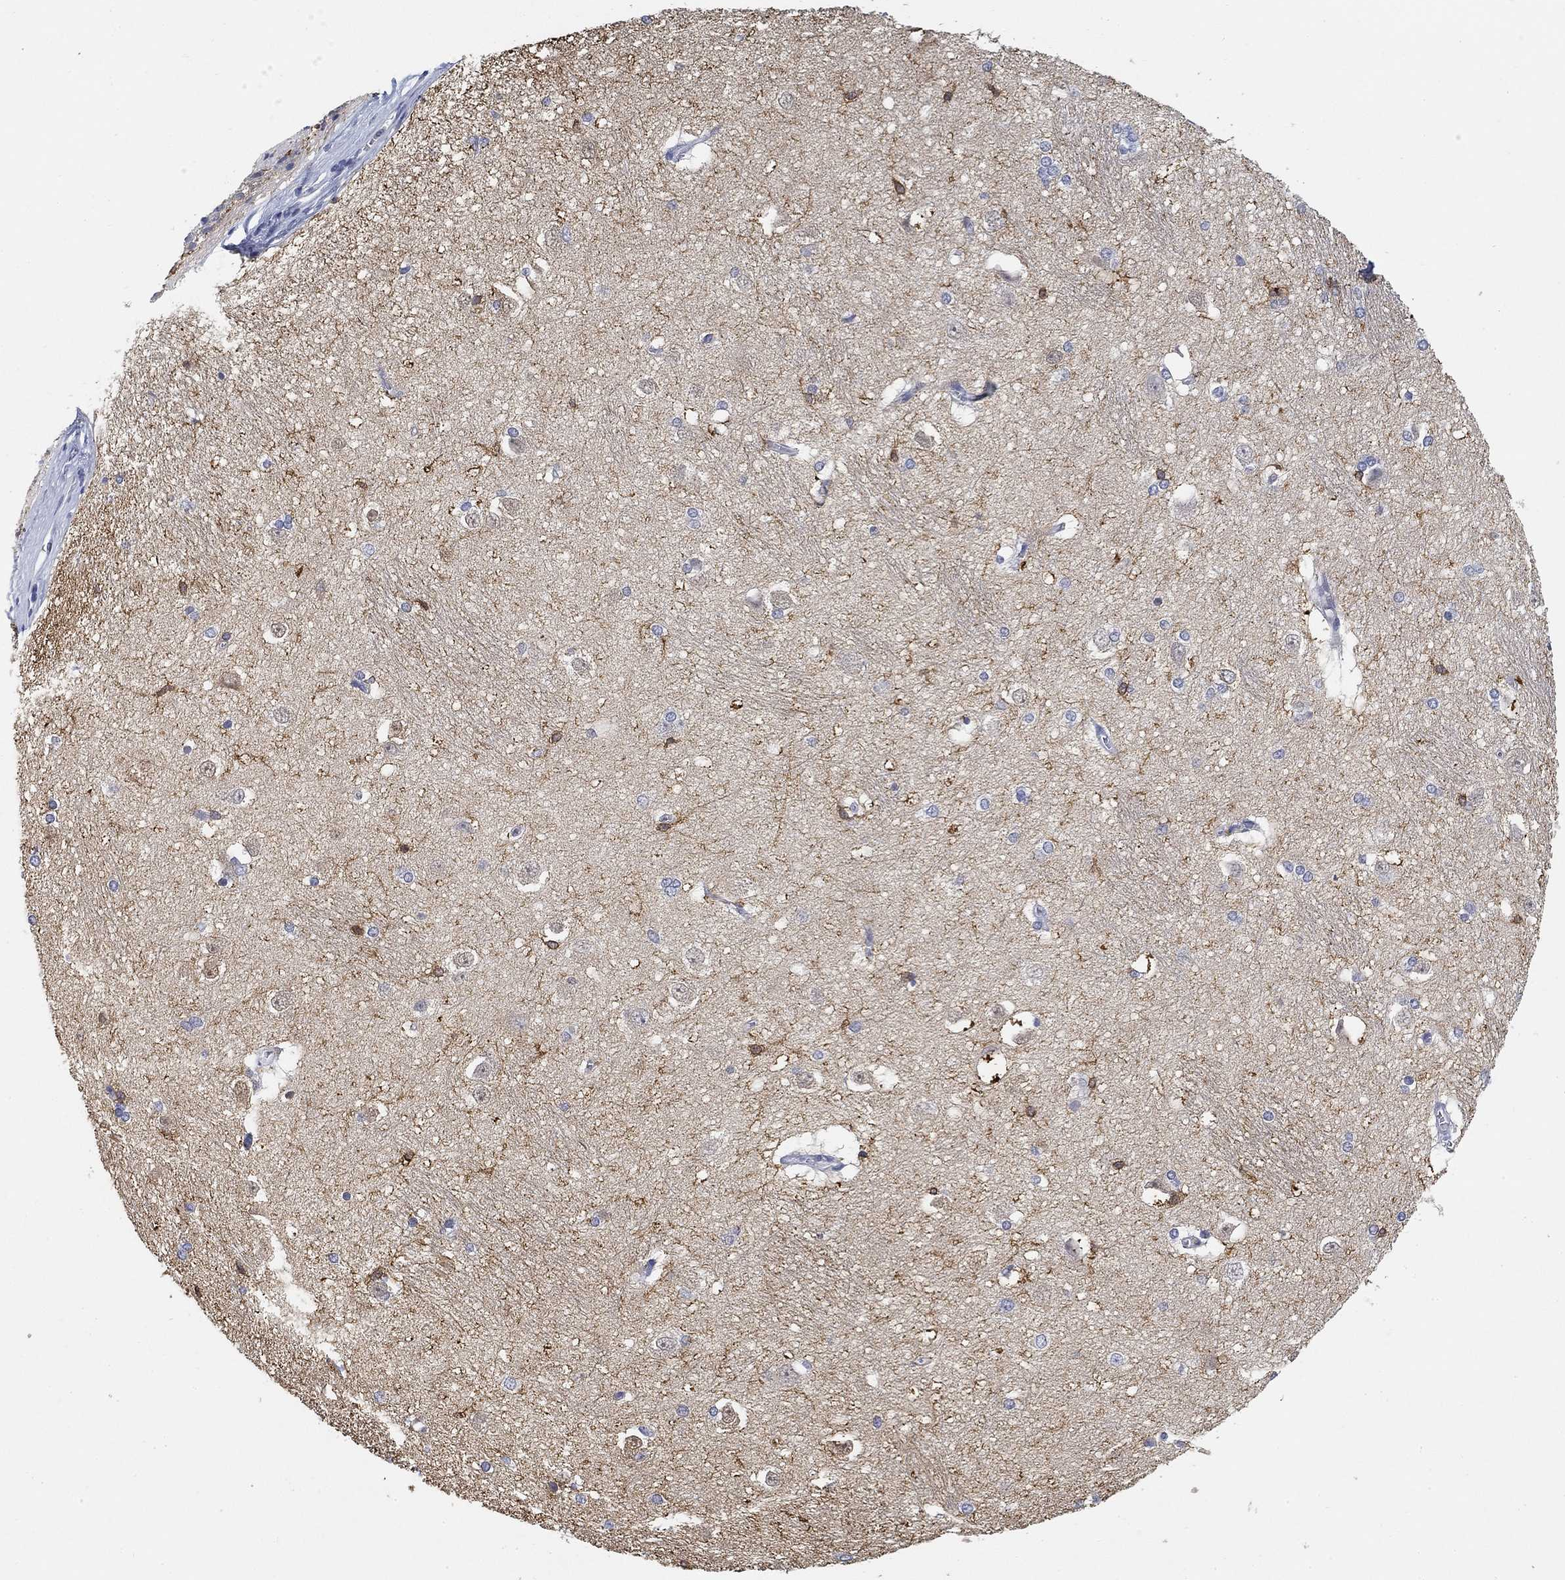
{"staining": {"intensity": "moderate", "quantity": "<25%", "location": "cytoplasmic/membranous"}, "tissue": "hippocampus", "cell_type": "Glial cells", "image_type": "normal", "snomed": [{"axis": "morphology", "description": "Normal tissue, NOS"}, {"axis": "topography", "description": "Cerebral cortex"}, {"axis": "topography", "description": "Hippocampus"}], "caption": "High-power microscopy captured an IHC image of unremarkable hippocampus, revealing moderate cytoplasmic/membranous positivity in approximately <25% of glial cells. (Stains: DAB (3,3'-diaminobenzidine) in brown, nuclei in blue, Microscopy: brightfield microscopy at high magnification).", "gene": "SLC2A5", "patient": {"sex": "female", "age": 19}}